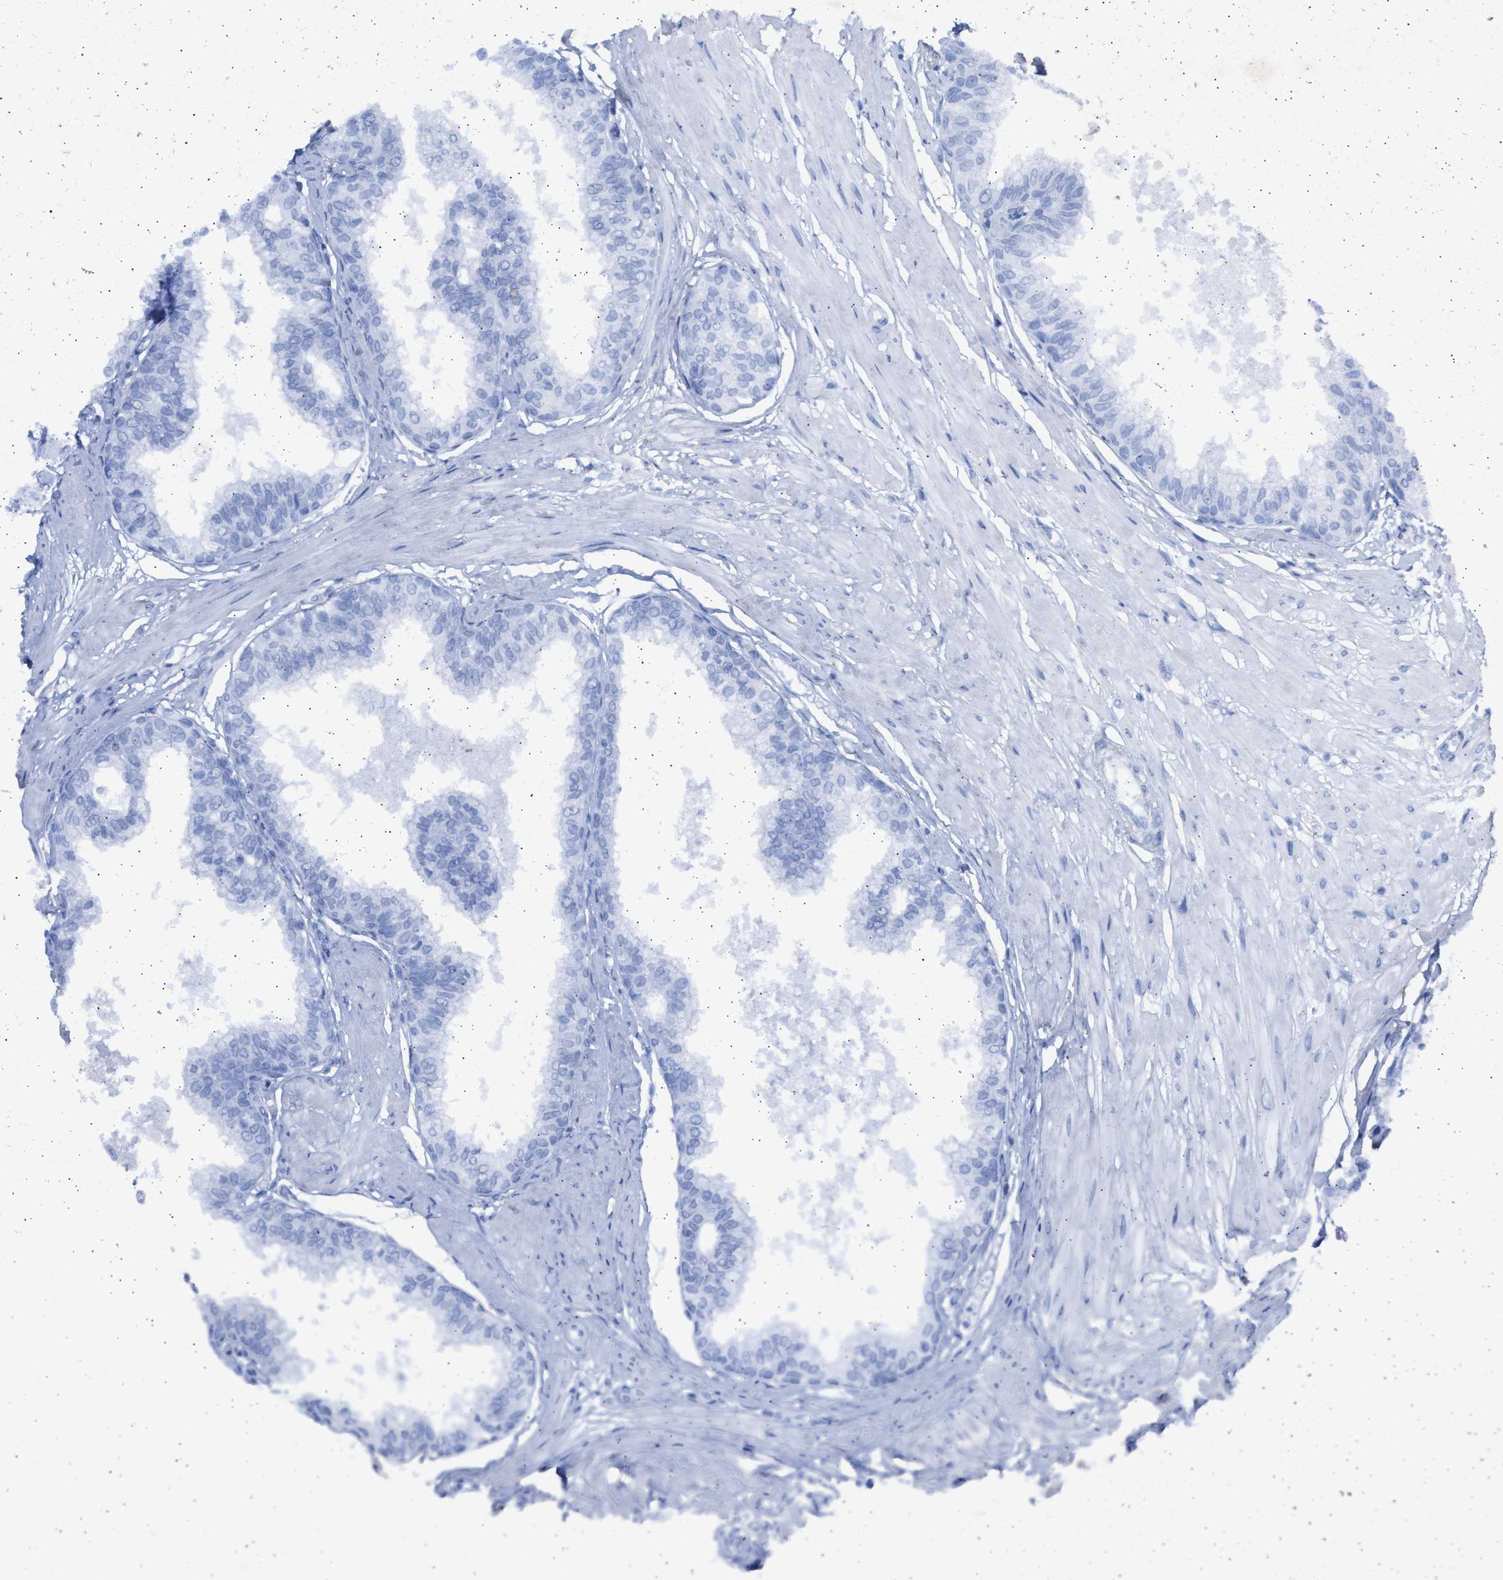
{"staining": {"intensity": "negative", "quantity": "none", "location": "none"}, "tissue": "seminal vesicle", "cell_type": "Glandular cells", "image_type": "normal", "snomed": [{"axis": "morphology", "description": "Normal tissue, NOS"}, {"axis": "topography", "description": "Prostate"}, {"axis": "topography", "description": "Seminal veicle"}], "caption": "DAB (3,3'-diaminobenzidine) immunohistochemical staining of benign human seminal vesicle exhibits no significant positivity in glandular cells.", "gene": "NBR1", "patient": {"sex": "male", "age": 60}}